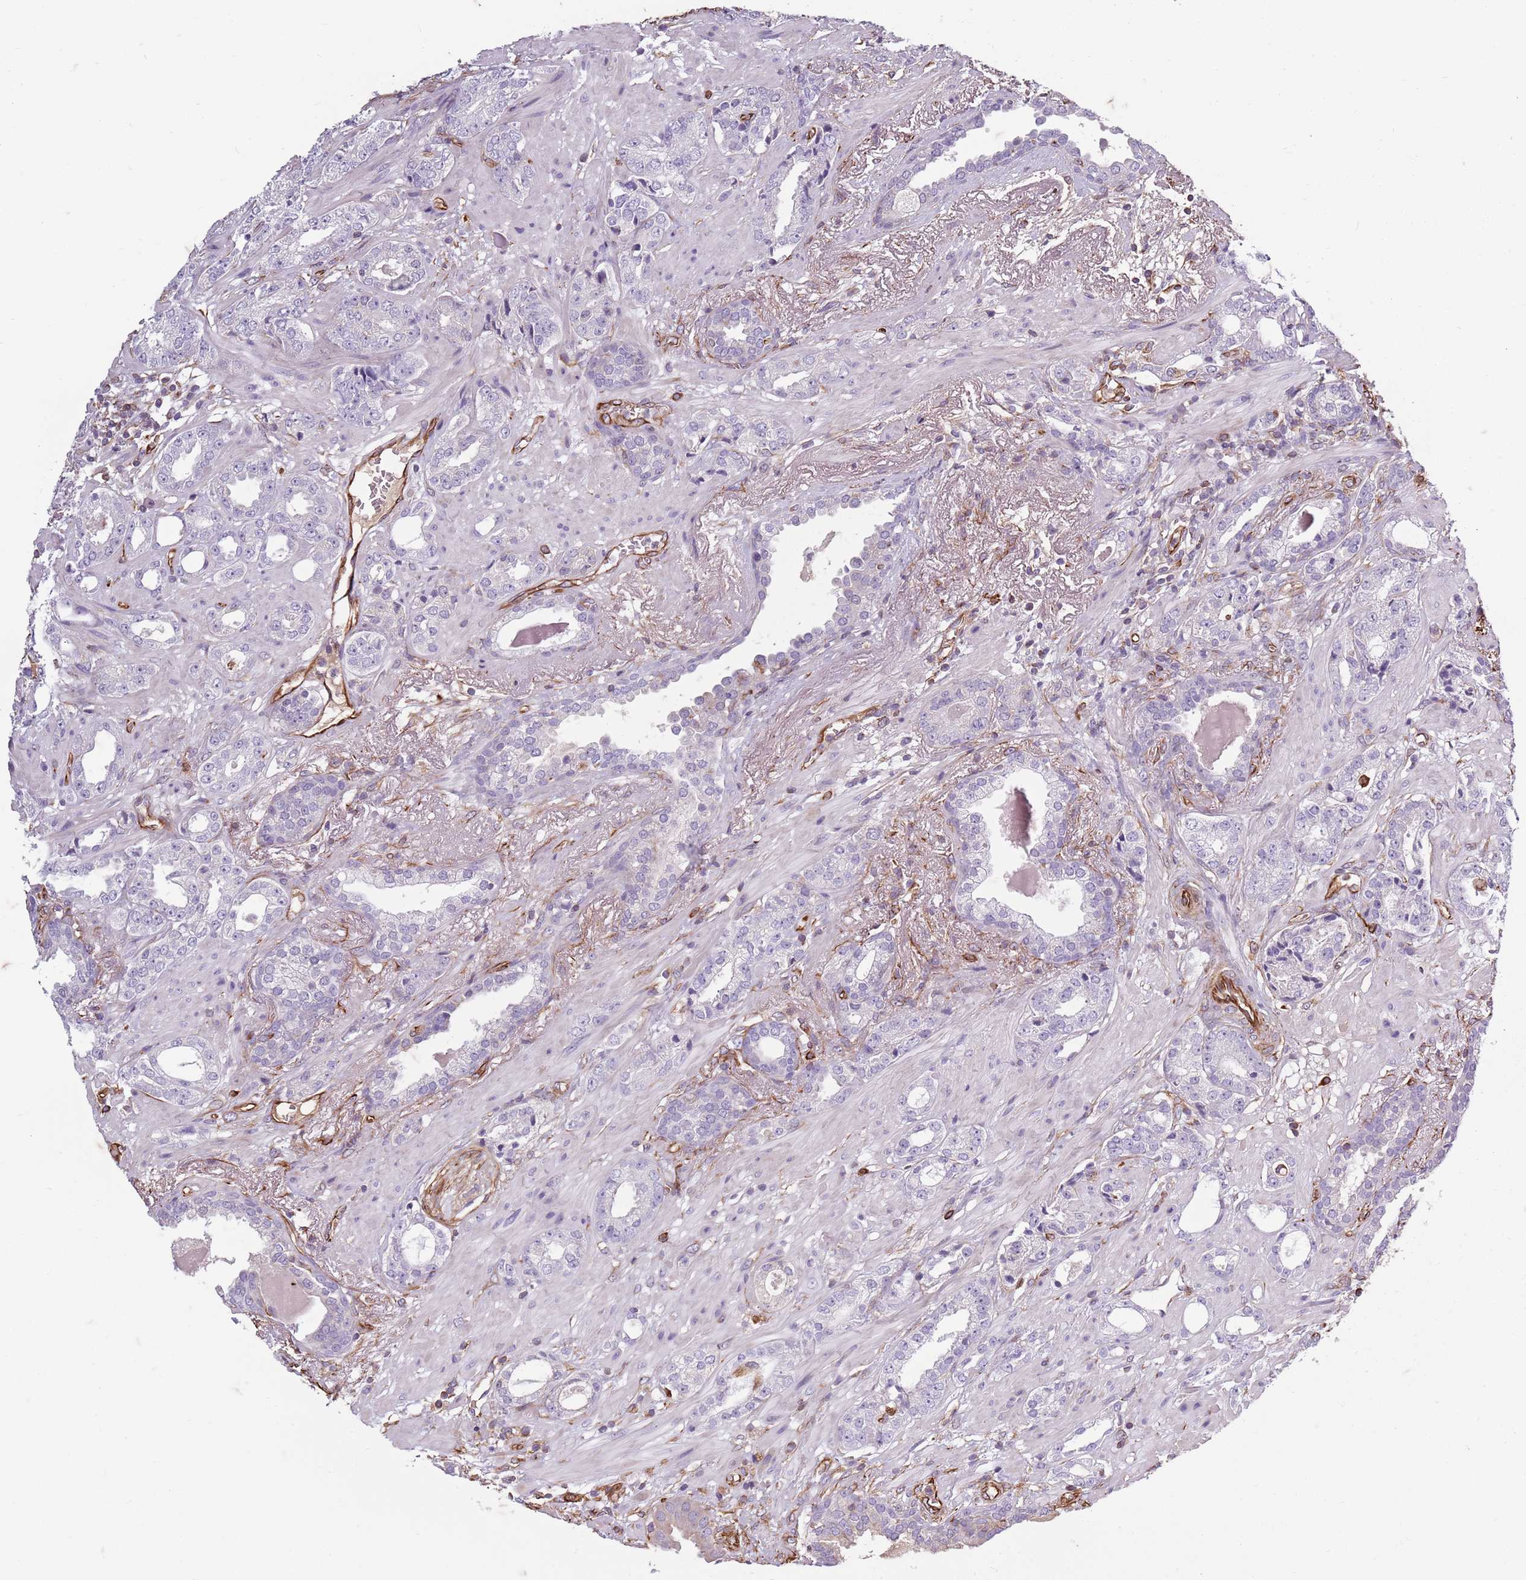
{"staining": {"intensity": "negative", "quantity": "none", "location": "none"}, "tissue": "prostate cancer", "cell_type": "Tumor cells", "image_type": "cancer", "snomed": [{"axis": "morphology", "description": "Adenocarcinoma, High grade"}, {"axis": "topography", "description": "Prostate"}], "caption": "Tumor cells show no significant positivity in prostate cancer (adenocarcinoma (high-grade)). (DAB (3,3'-diaminobenzidine) IHC visualized using brightfield microscopy, high magnification).", "gene": "TAS2R38", "patient": {"sex": "male", "age": 71}}